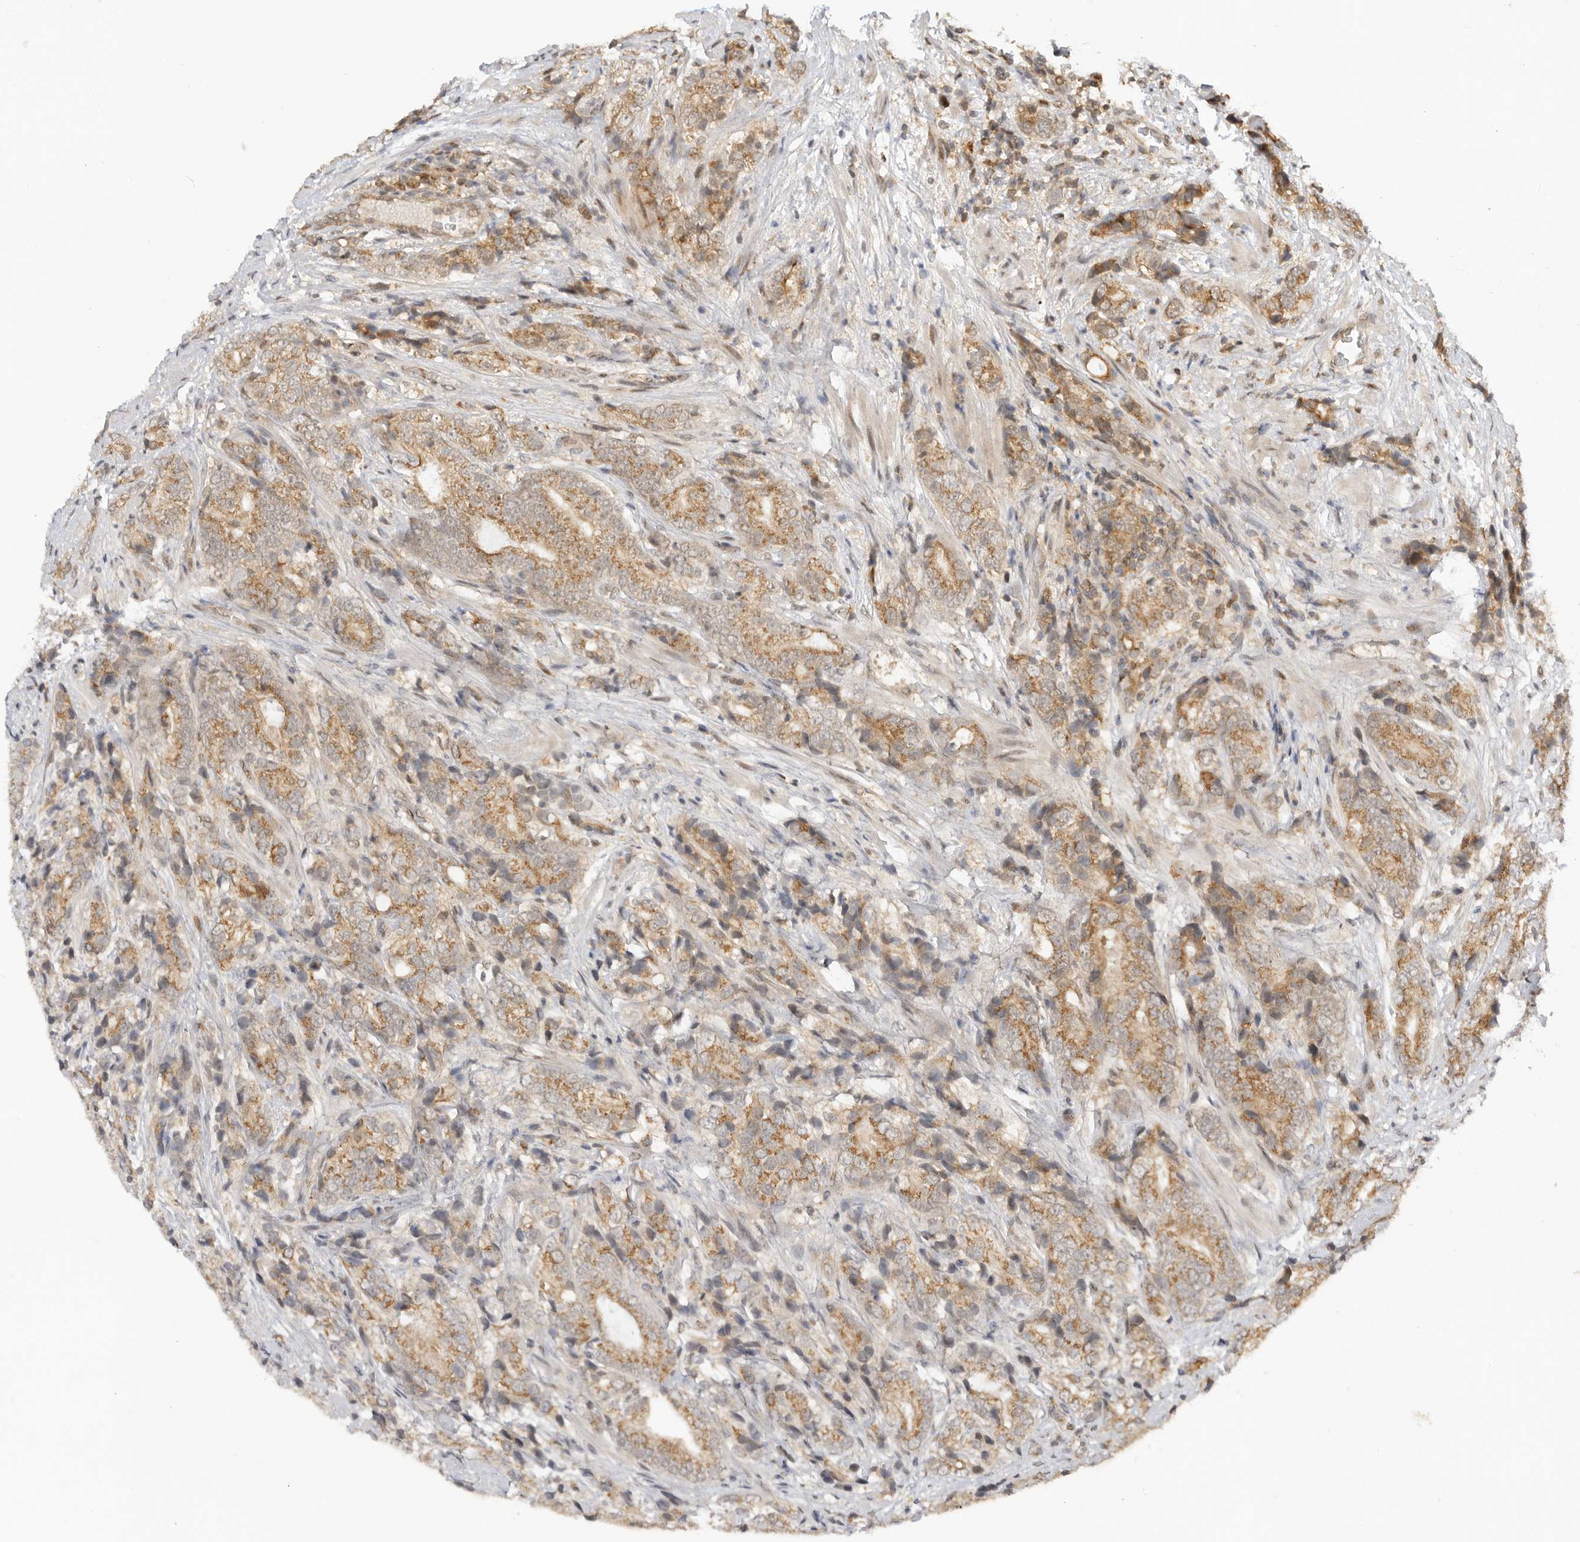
{"staining": {"intensity": "moderate", "quantity": ">75%", "location": "cytoplasmic/membranous"}, "tissue": "prostate cancer", "cell_type": "Tumor cells", "image_type": "cancer", "snomed": [{"axis": "morphology", "description": "Adenocarcinoma, High grade"}, {"axis": "topography", "description": "Prostate"}], "caption": "This image exhibits immunohistochemistry (IHC) staining of human prostate cancer, with medium moderate cytoplasmic/membranous positivity in approximately >75% of tumor cells.", "gene": "ALKAL1", "patient": {"sex": "male", "age": 57}}